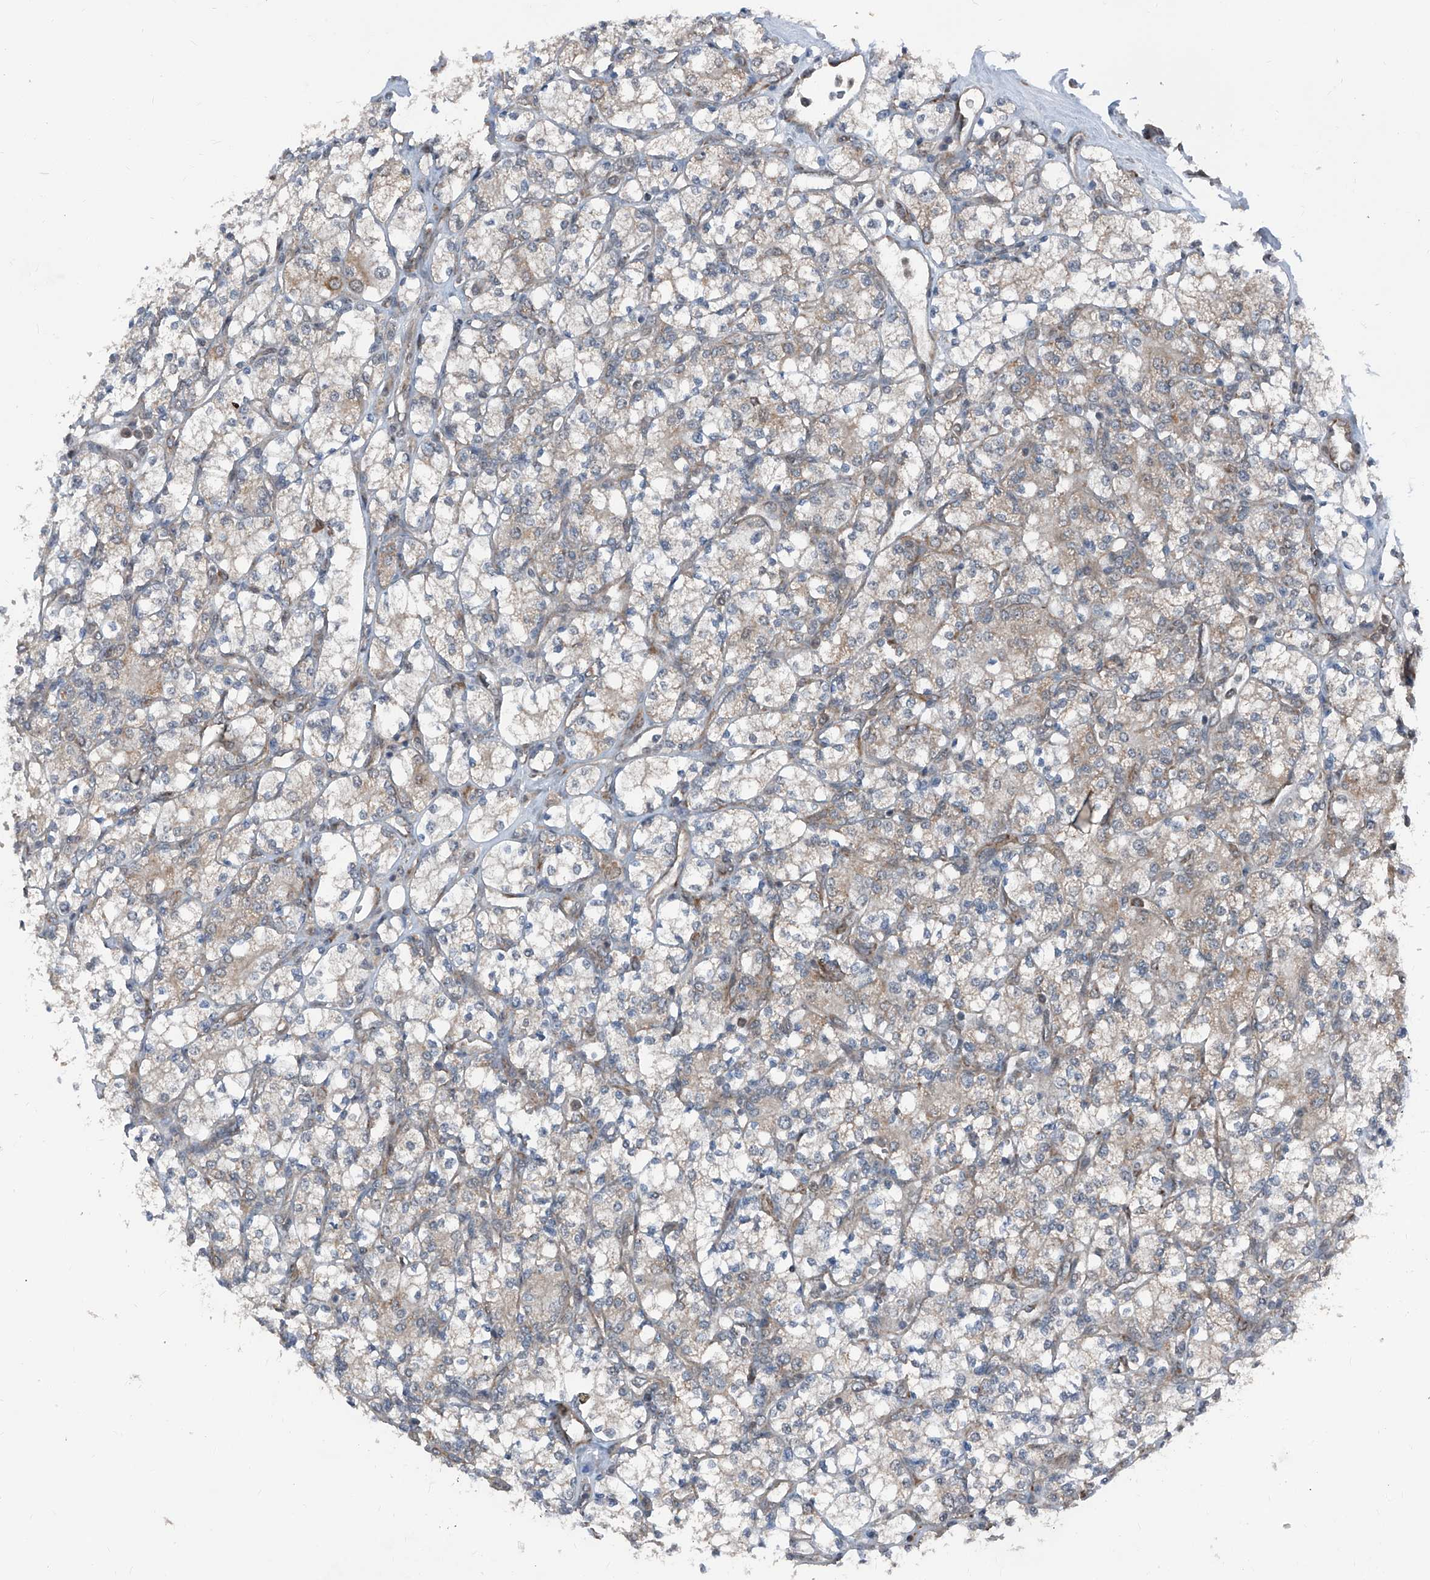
{"staining": {"intensity": "negative", "quantity": "none", "location": "none"}, "tissue": "renal cancer", "cell_type": "Tumor cells", "image_type": "cancer", "snomed": [{"axis": "morphology", "description": "Adenocarcinoma, NOS"}, {"axis": "topography", "description": "Kidney"}], "caption": "DAB immunohistochemical staining of human renal cancer reveals no significant positivity in tumor cells.", "gene": "COA7", "patient": {"sex": "male", "age": 77}}